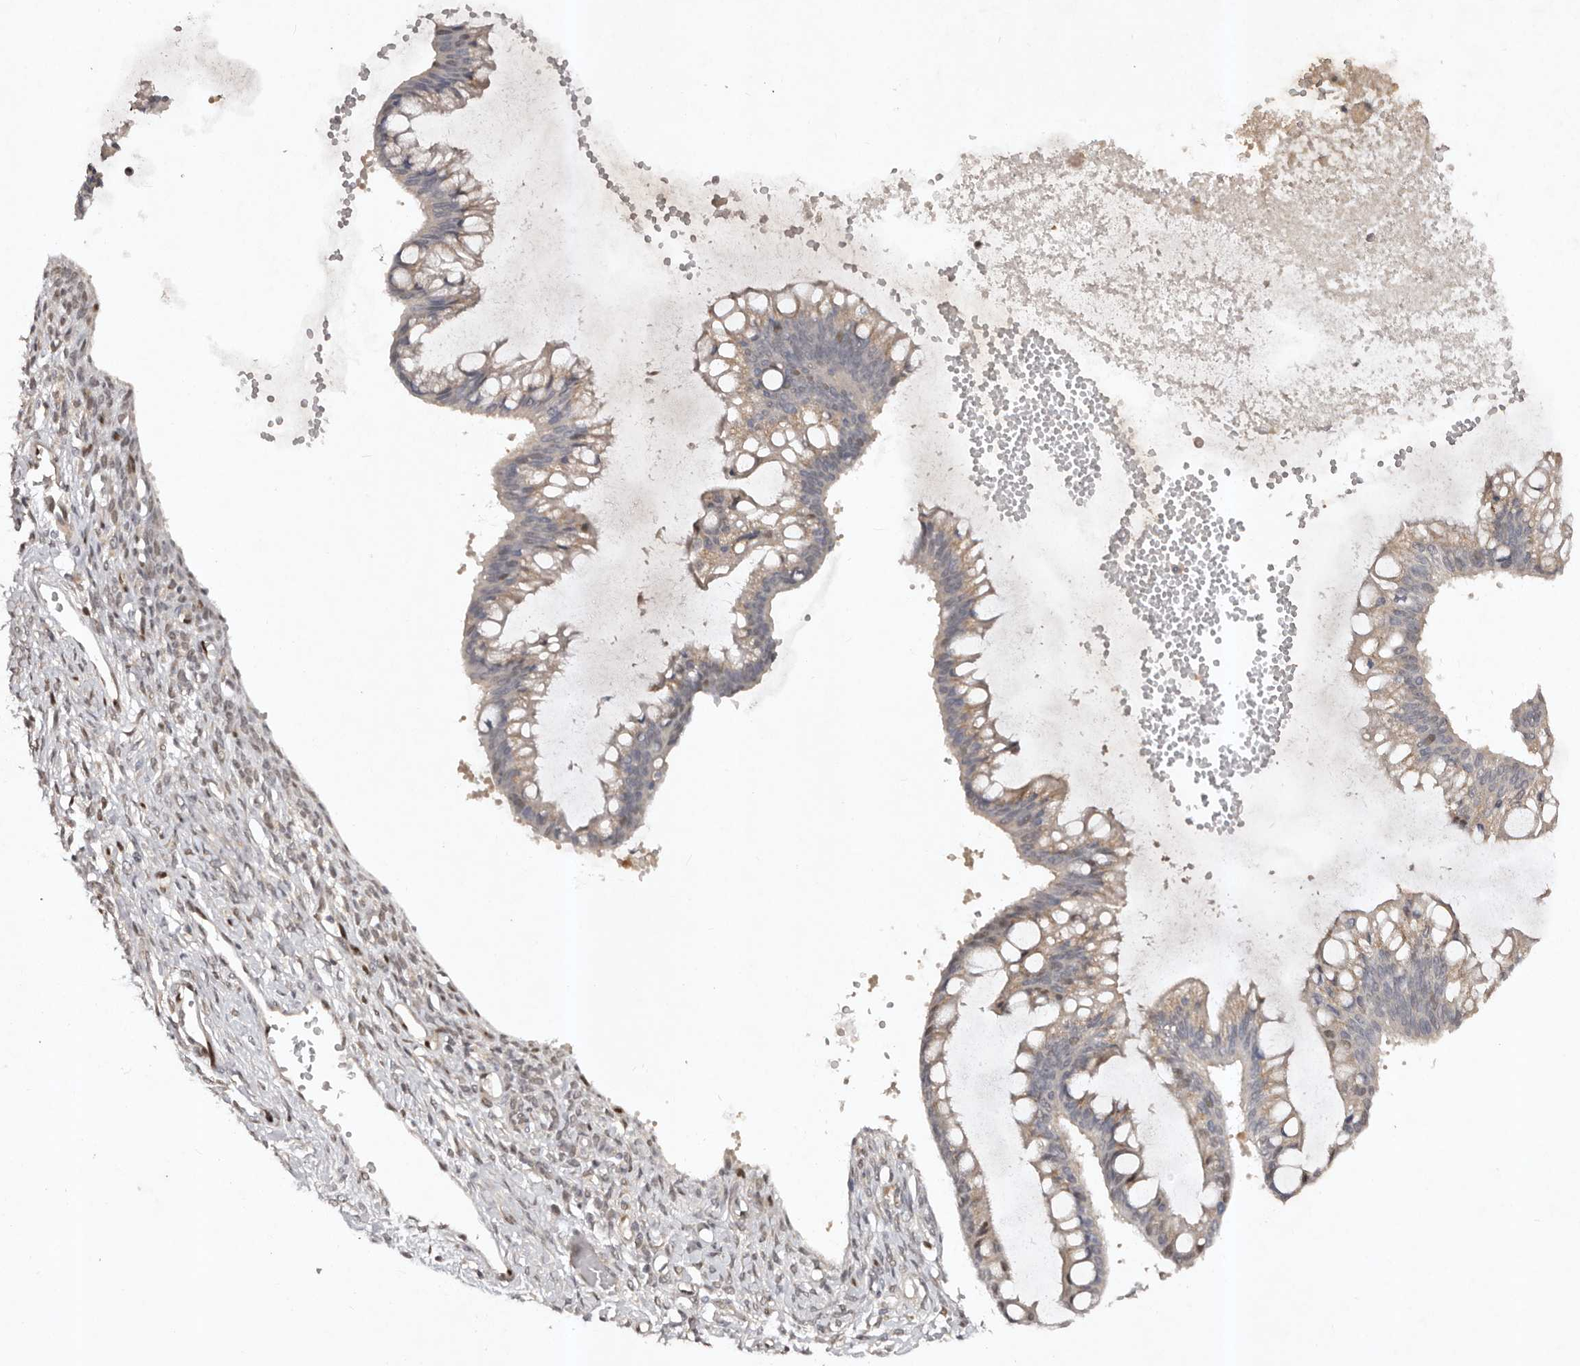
{"staining": {"intensity": "weak", "quantity": "<25%", "location": "cytoplasmic/membranous"}, "tissue": "ovarian cancer", "cell_type": "Tumor cells", "image_type": "cancer", "snomed": [{"axis": "morphology", "description": "Cystadenocarcinoma, mucinous, NOS"}, {"axis": "topography", "description": "Ovary"}], "caption": "This is an immunohistochemistry image of ovarian mucinous cystadenocarcinoma. There is no expression in tumor cells.", "gene": "KLF7", "patient": {"sex": "female", "age": 73}}